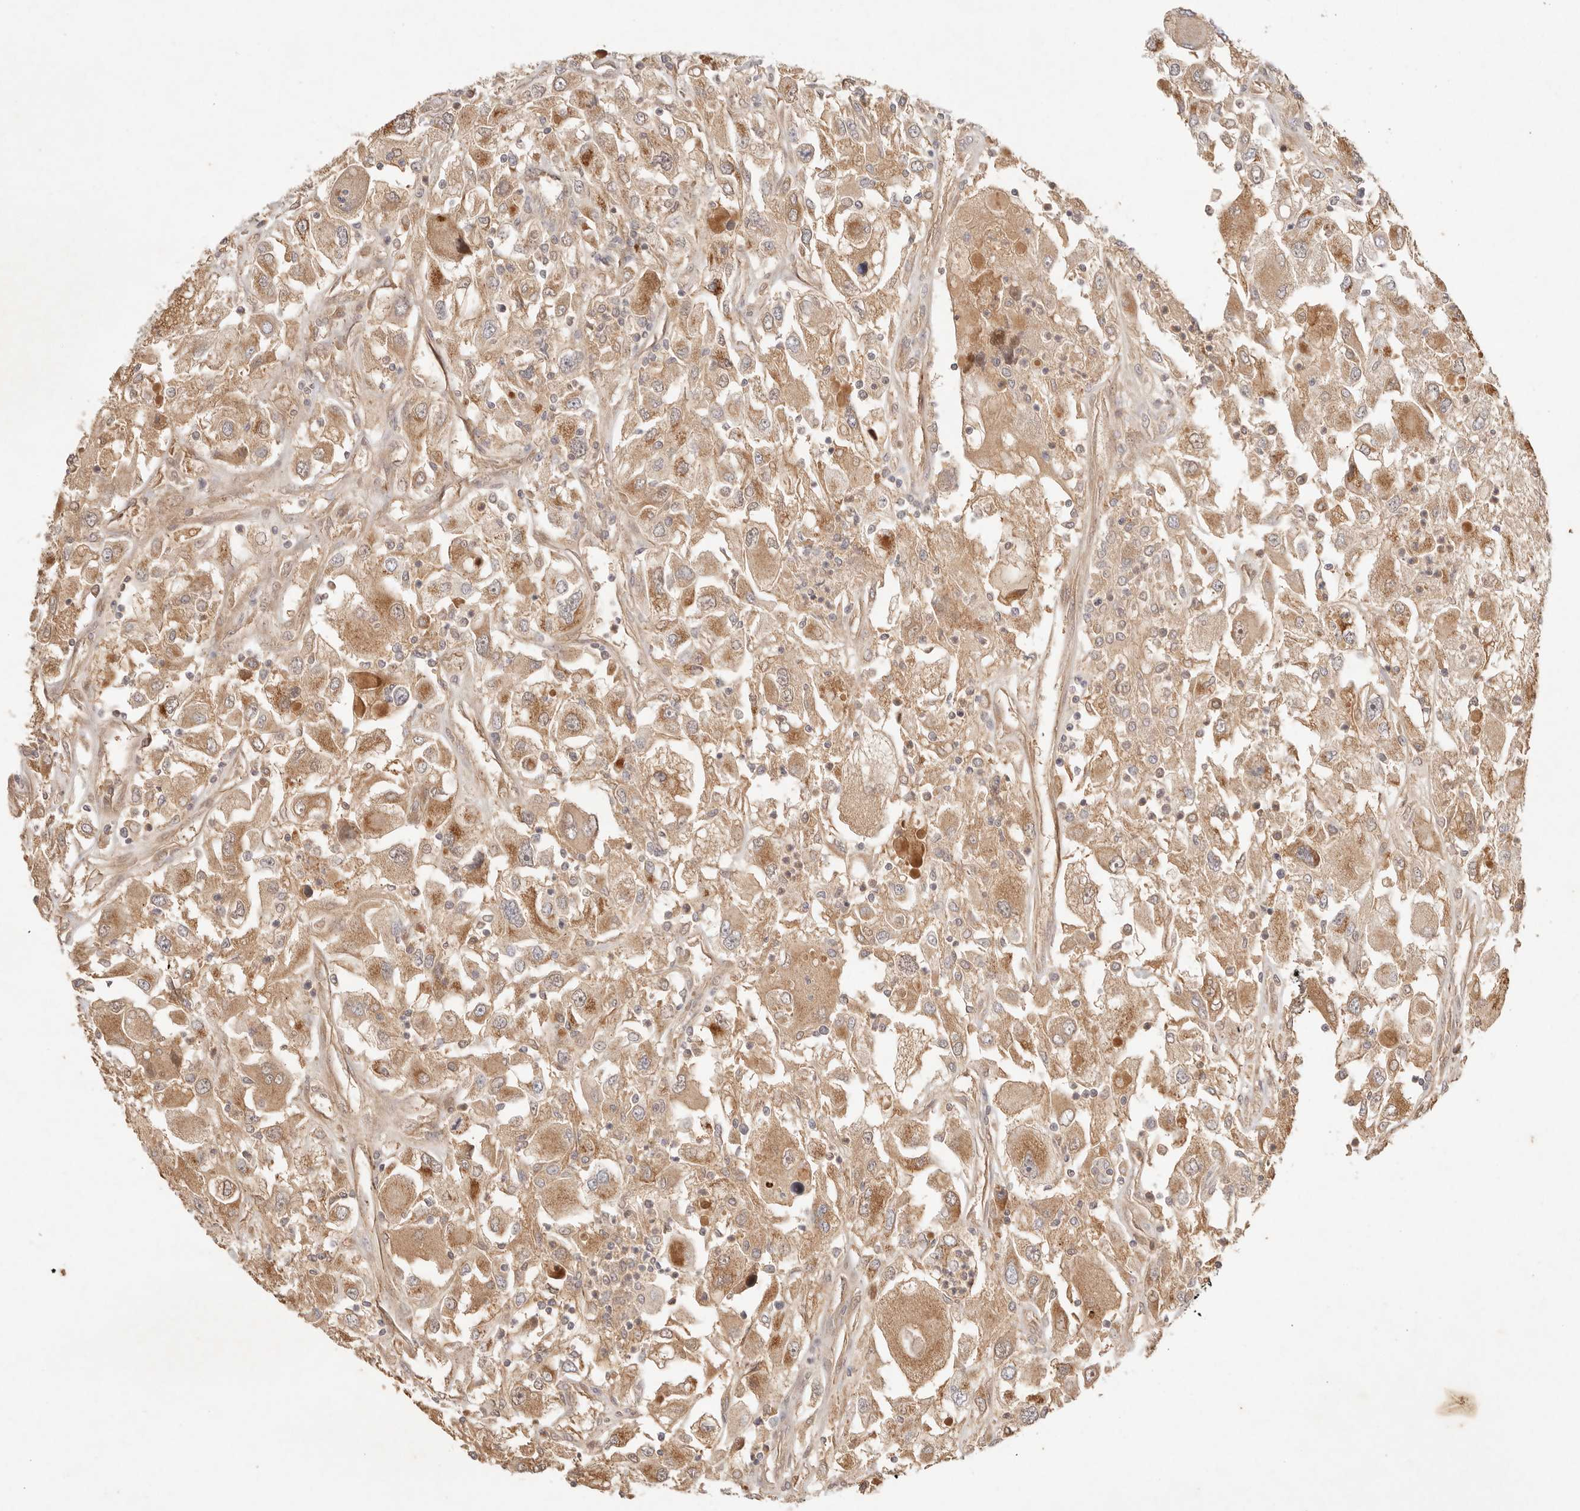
{"staining": {"intensity": "moderate", "quantity": ">75%", "location": "cytoplasmic/membranous"}, "tissue": "renal cancer", "cell_type": "Tumor cells", "image_type": "cancer", "snomed": [{"axis": "morphology", "description": "Adenocarcinoma, NOS"}, {"axis": "topography", "description": "Kidney"}], "caption": "DAB (3,3'-diaminobenzidine) immunohistochemical staining of renal adenocarcinoma displays moderate cytoplasmic/membranous protein expression in approximately >75% of tumor cells. The protein is shown in brown color, while the nuclei are stained blue.", "gene": "PHLDA3", "patient": {"sex": "female", "age": 52}}